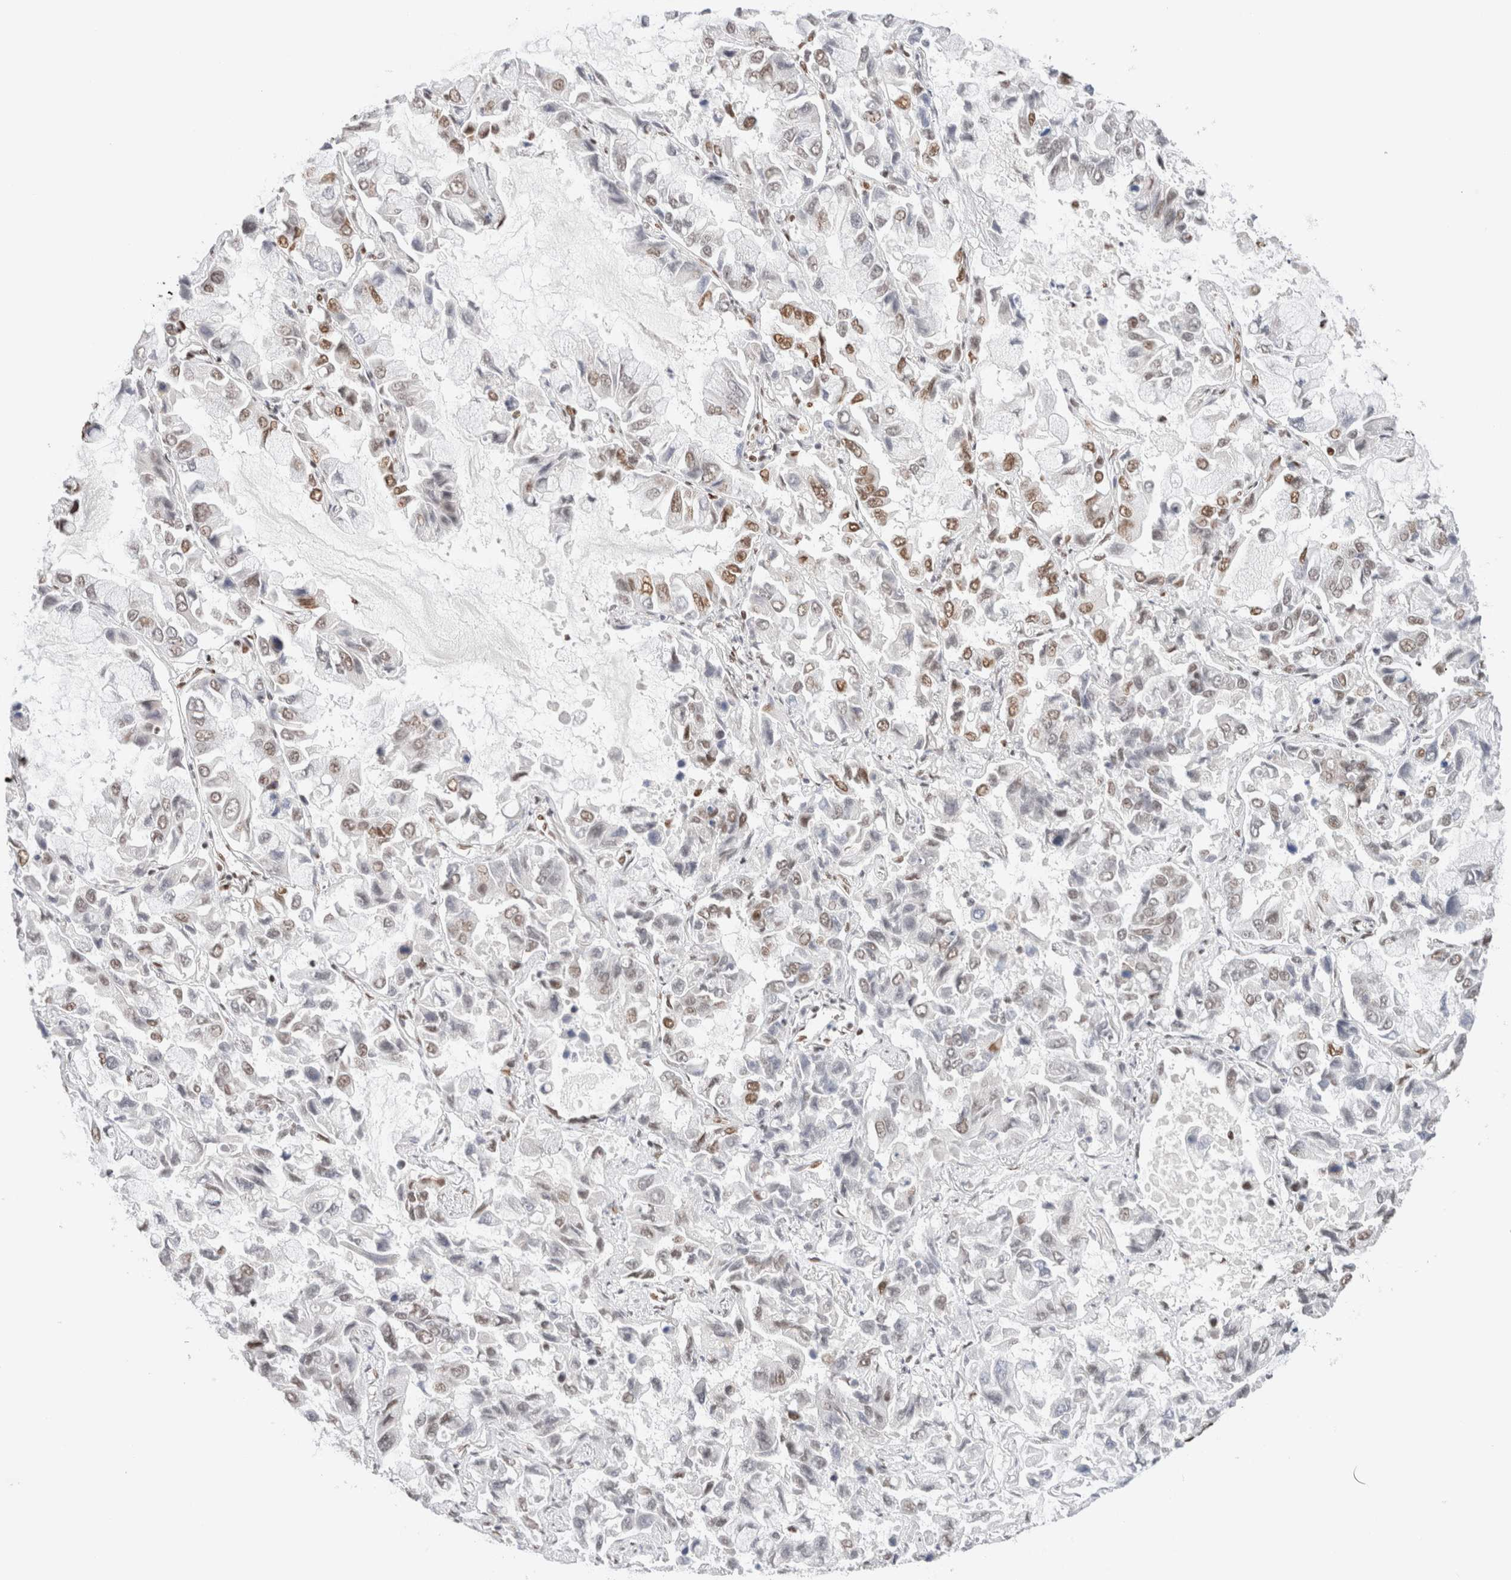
{"staining": {"intensity": "moderate", "quantity": "<25%", "location": "nuclear"}, "tissue": "lung cancer", "cell_type": "Tumor cells", "image_type": "cancer", "snomed": [{"axis": "morphology", "description": "Adenocarcinoma, NOS"}, {"axis": "topography", "description": "Lung"}], "caption": "The micrograph displays a brown stain indicating the presence of a protein in the nuclear of tumor cells in lung cancer (adenocarcinoma). The staining is performed using DAB brown chromogen to label protein expression. The nuclei are counter-stained blue using hematoxylin.", "gene": "SUPT3H", "patient": {"sex": "male", "age": 64}}